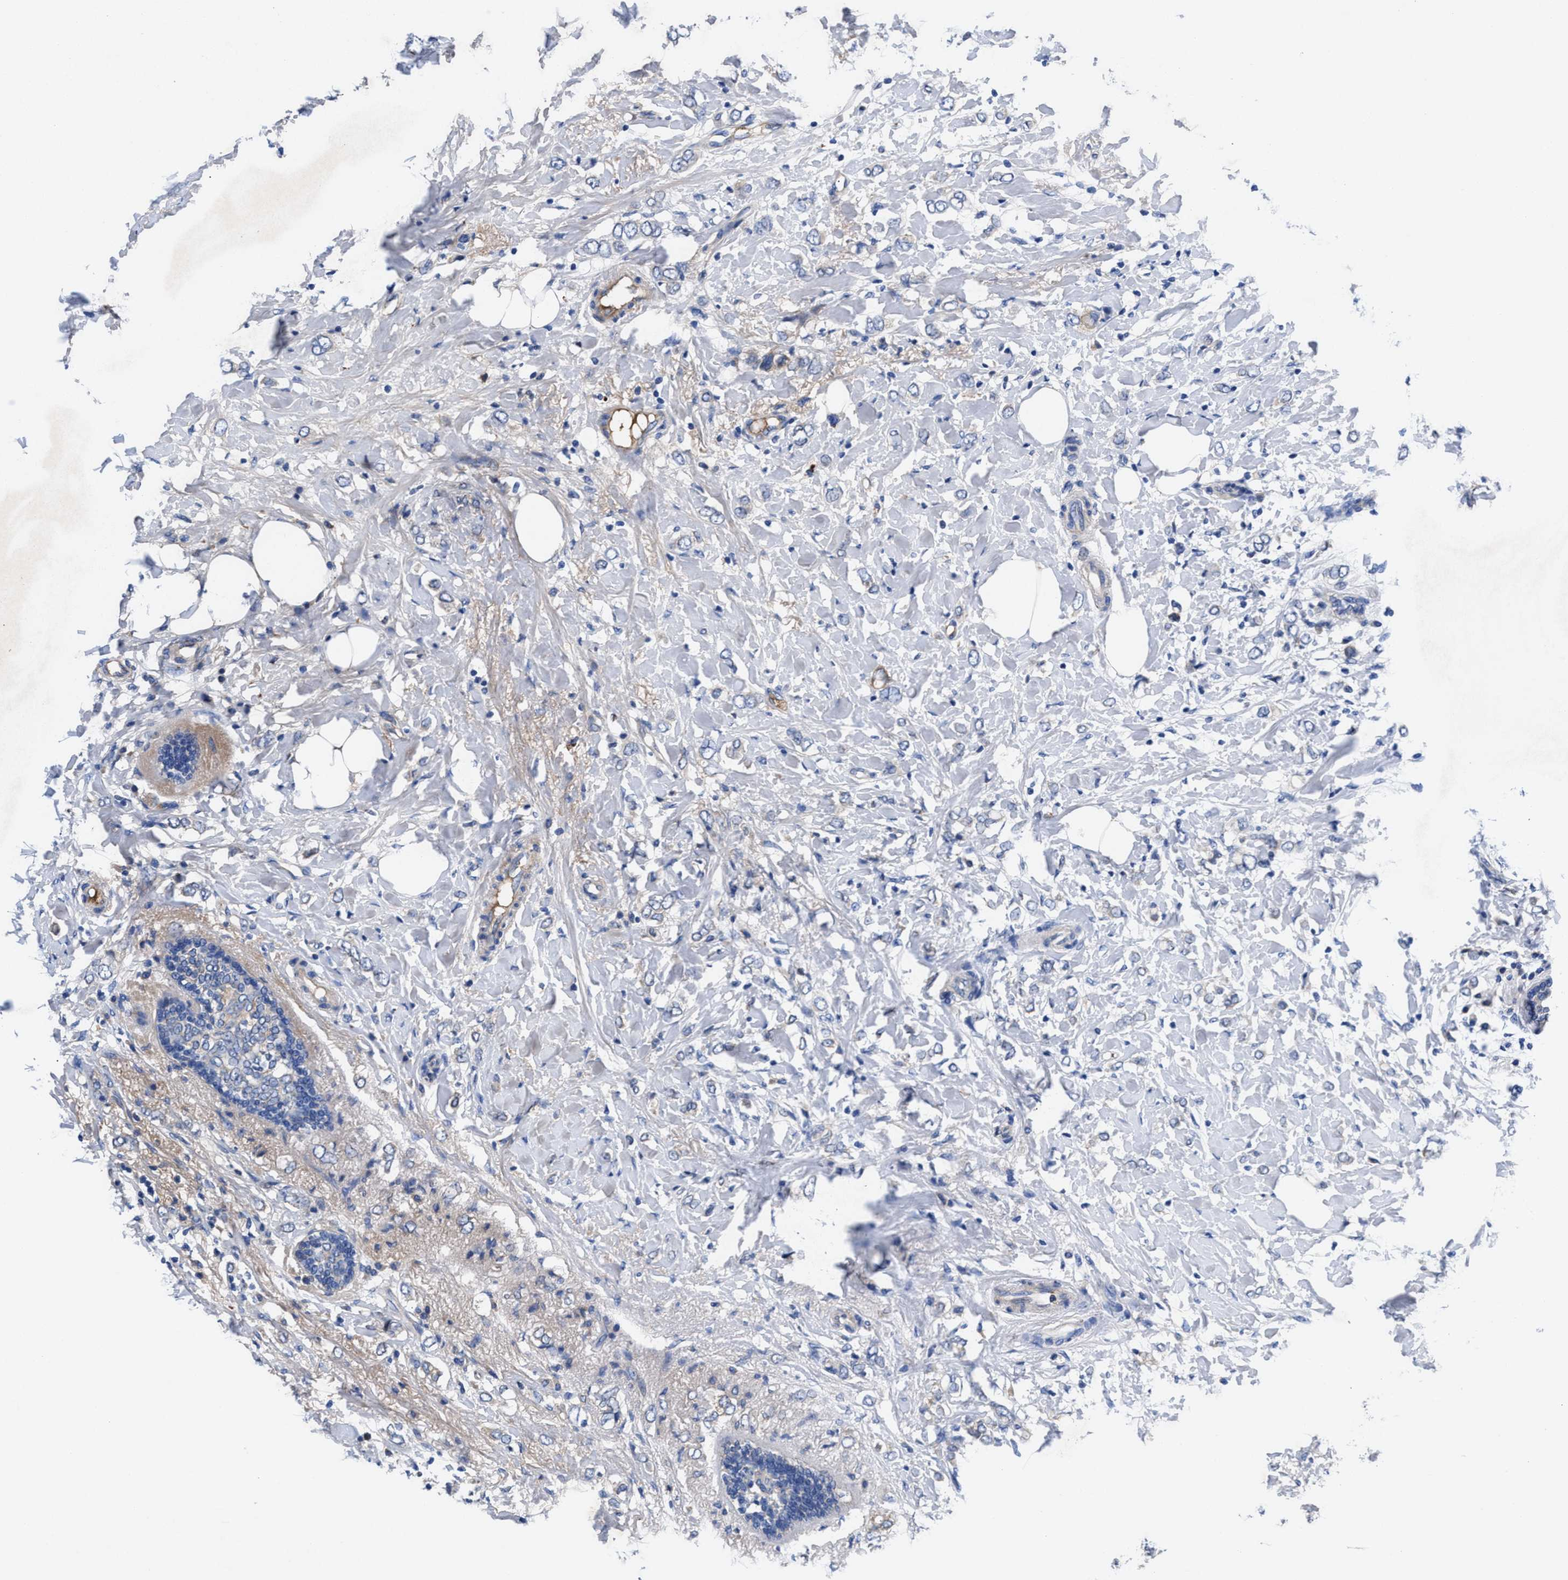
{"staining": {"intensity": "negative", "quantity": "none", "location": "none"}, "tissue": "breast cancer", "cell_type": "Tumor cells", "image_type": "cancer", "snomed": [{"axis": "morphology", "description": "Normal tissue, NOS"}, {"axis": "morphology", "description": "Lobular carcinoma"}, {"axis": "topography", "description": "Breast"}], "caption": "A high-resolution micrograph shows immunohistochemistry (IHC) staining of lobular carcinoma (breast), which shows no significant expression in tumor cells.", "gene": "DHRS13", "patient": {"sex": "female", "age": 47}}